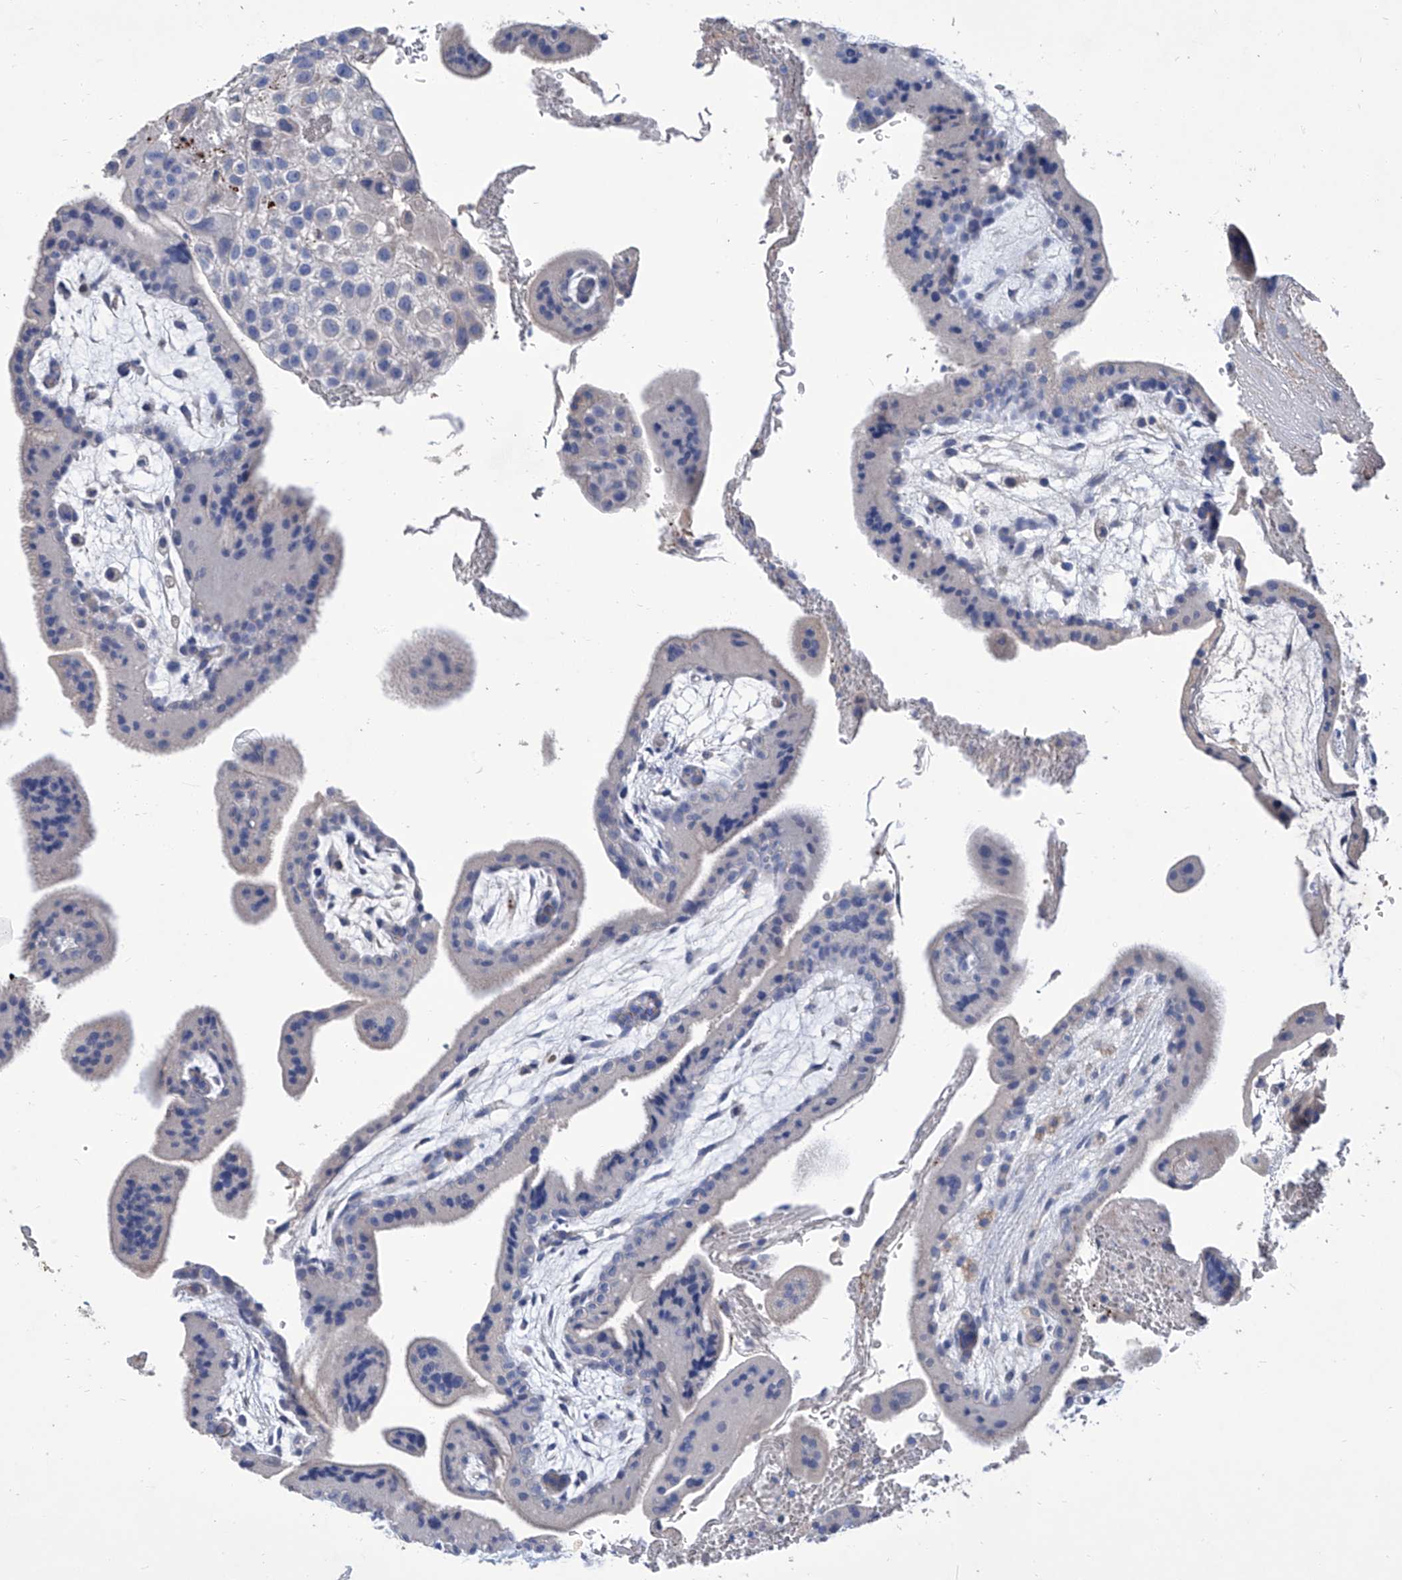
{"staining": {"intensity": "negative", "quantity": "none", "location": "none"}, "tissue": "placenta", "cell_type": "Trophoblastic cells", "image_type": "normal", "snomed": [{"axis": "morphology", "description": "Normal tissue, NOS"}, {"axis": "topography", "description": "Placenta"}], "caption": "A micrograph of human placenta is negative for staining in trophoblastic cells.", "gene": "GPT", "patient": {"sex": "female", "age": 35}}